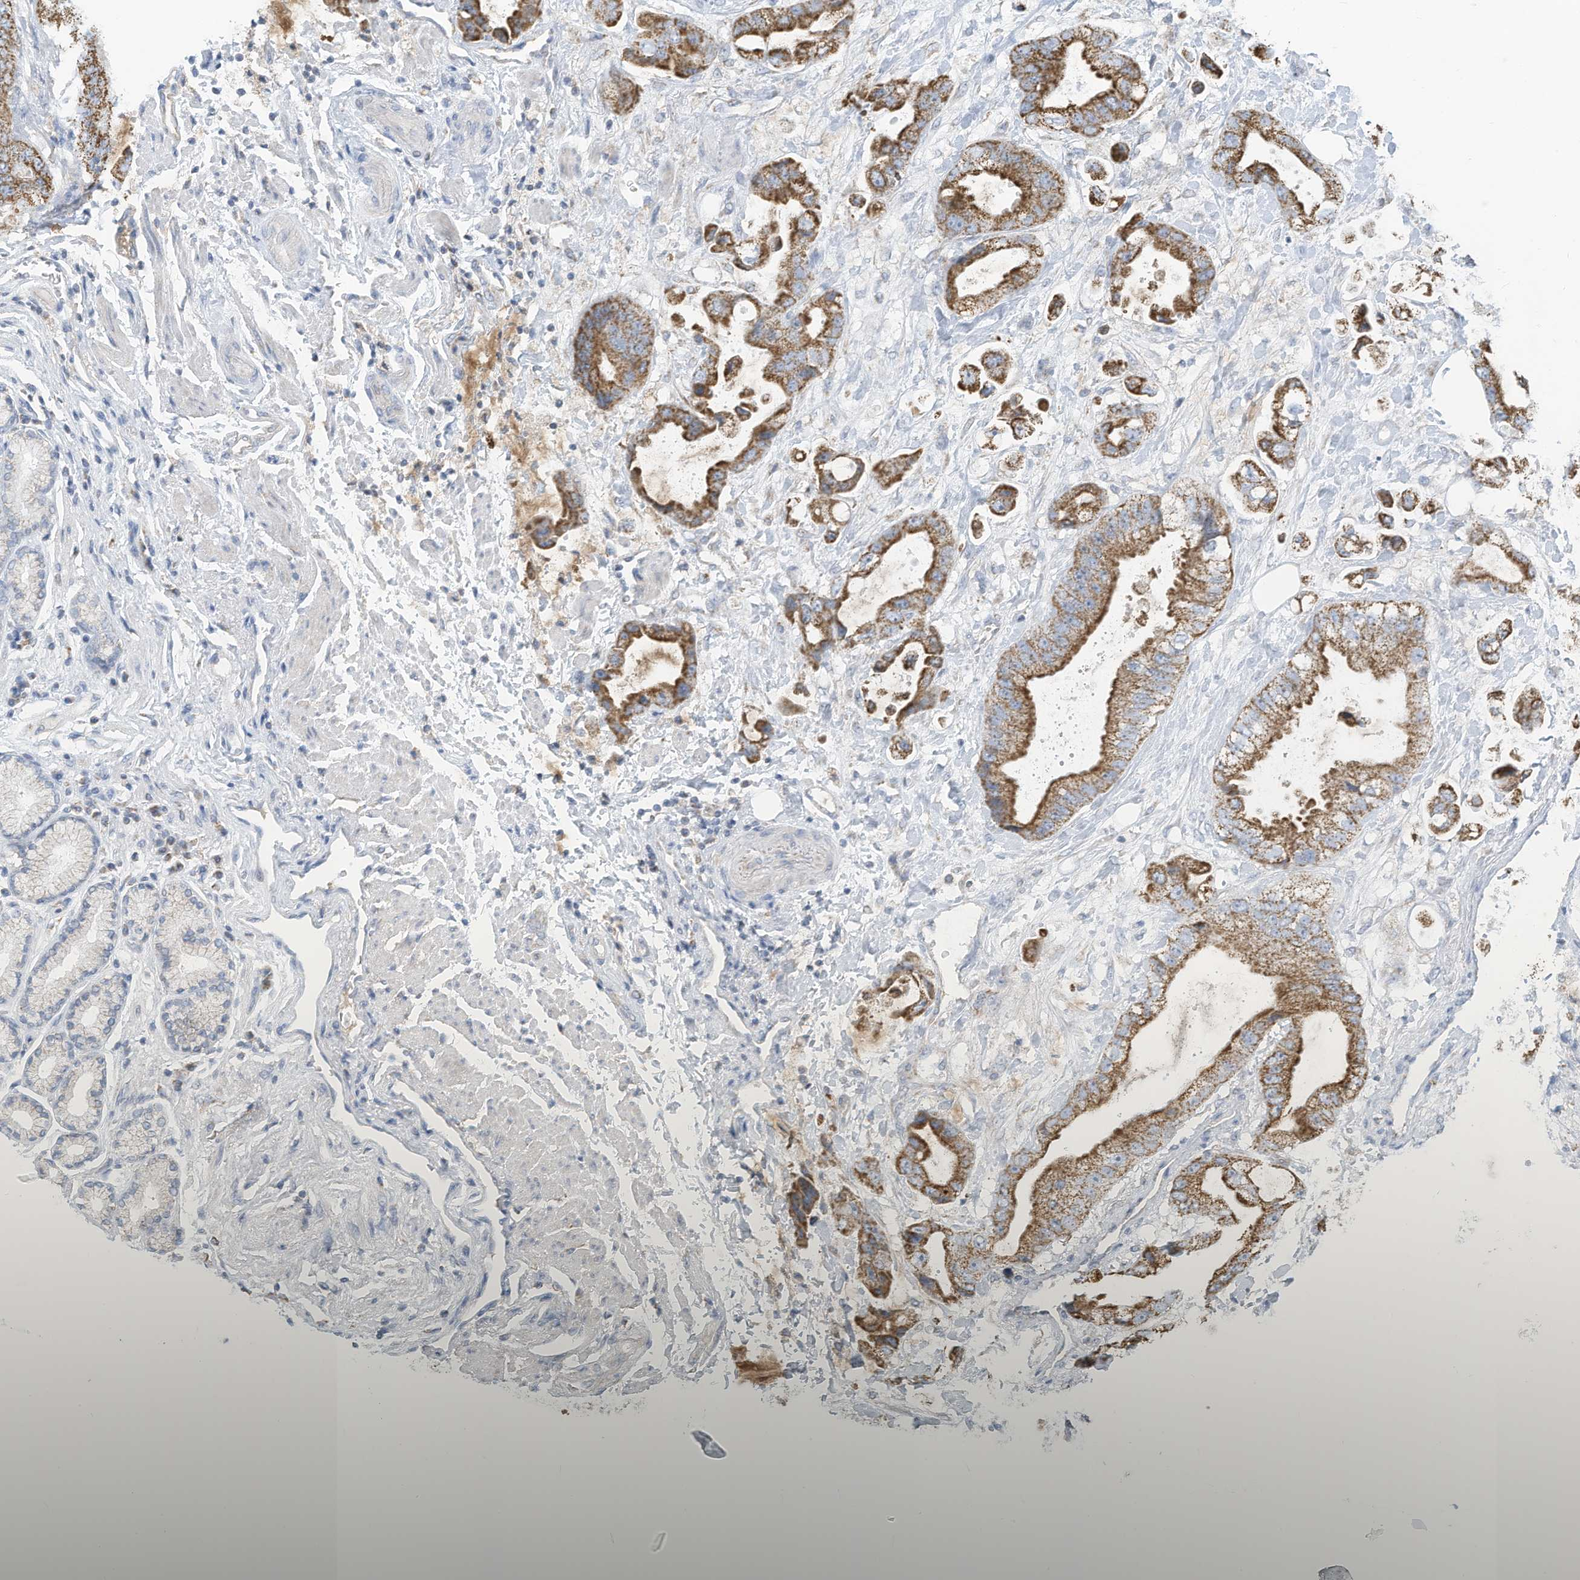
{"staining": {"intensity": "moderate", "quantity": ">75%", "location": "cytoplasmic/membranous"}, "tissue": "stomach cancer", "cell_type": "Tumor cells", "image_type": "cancer", "snomed": [{"axis": "morphology", "description": "Adenocarcinoma, NOS"}, {"axis": "topography", "description": "Stomach"}], "caption": "IHC micrograph of stomach adenocarcinoma stained for a protein (brown), which demonstrates medium levels of moderate cytoplasmic/membranous positivity in about >75% of tumor cells.", "gene": "NLN", "patient": {"sex": "male", "age": 62}}